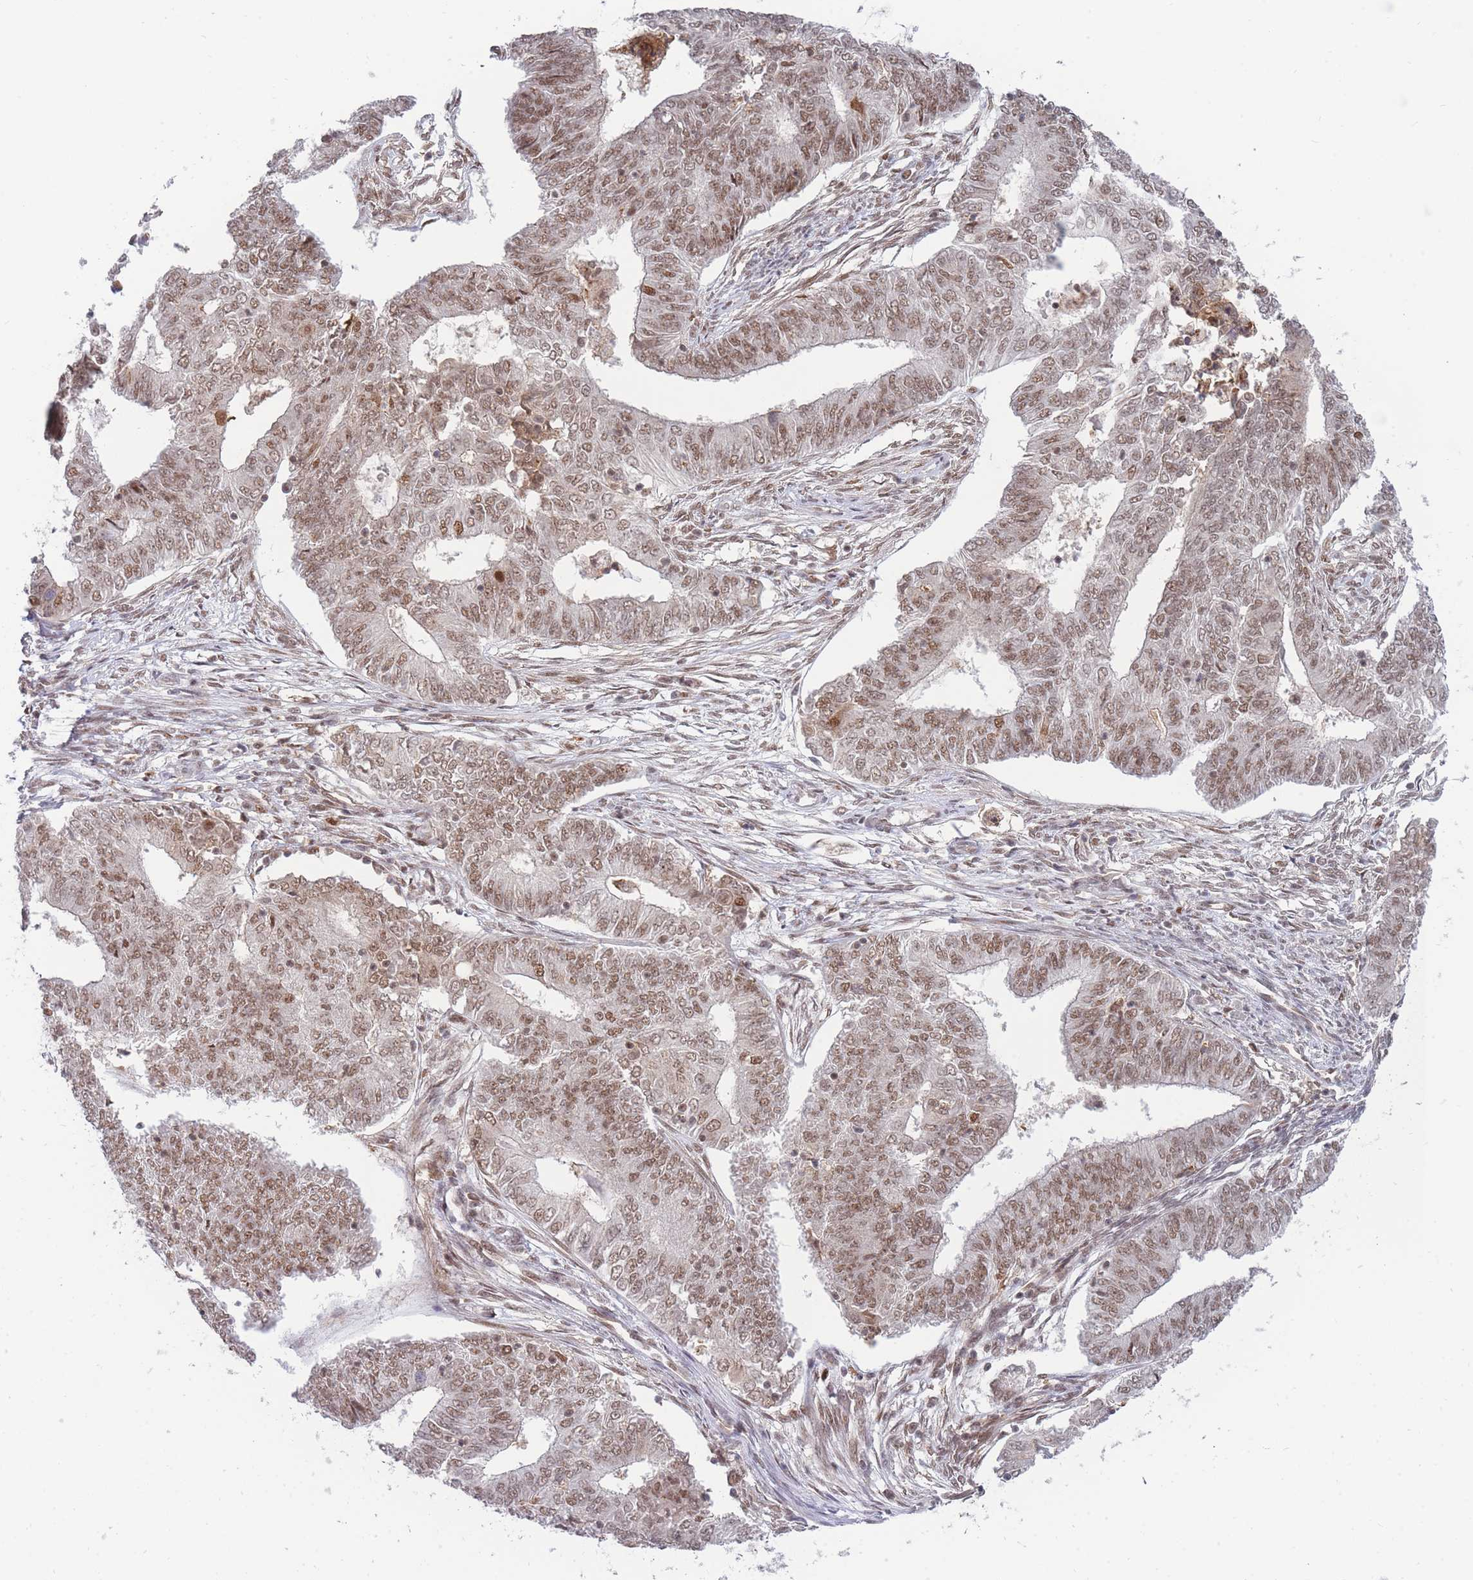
{"staining": {"intensity": "moderate", "quantity": ">75%", "location": "nuclear"}, "tissue": "endometrial cancer", "cell_type": "Tumor cells", "image_type": "cancer", "snomed": [{"axis": "morphology", "description": "Adenocarcinoma, NOS"}, {"axis": "topography", "description": "Endometrium"}], "caption": "This image displays IHC staining of human endometrial adenocarcinoma, with medium moderate nuclear expression in about >75% of tumor cells.", "gene": "BOD1L1", "patient": {"sex": "female", "age": 62}}